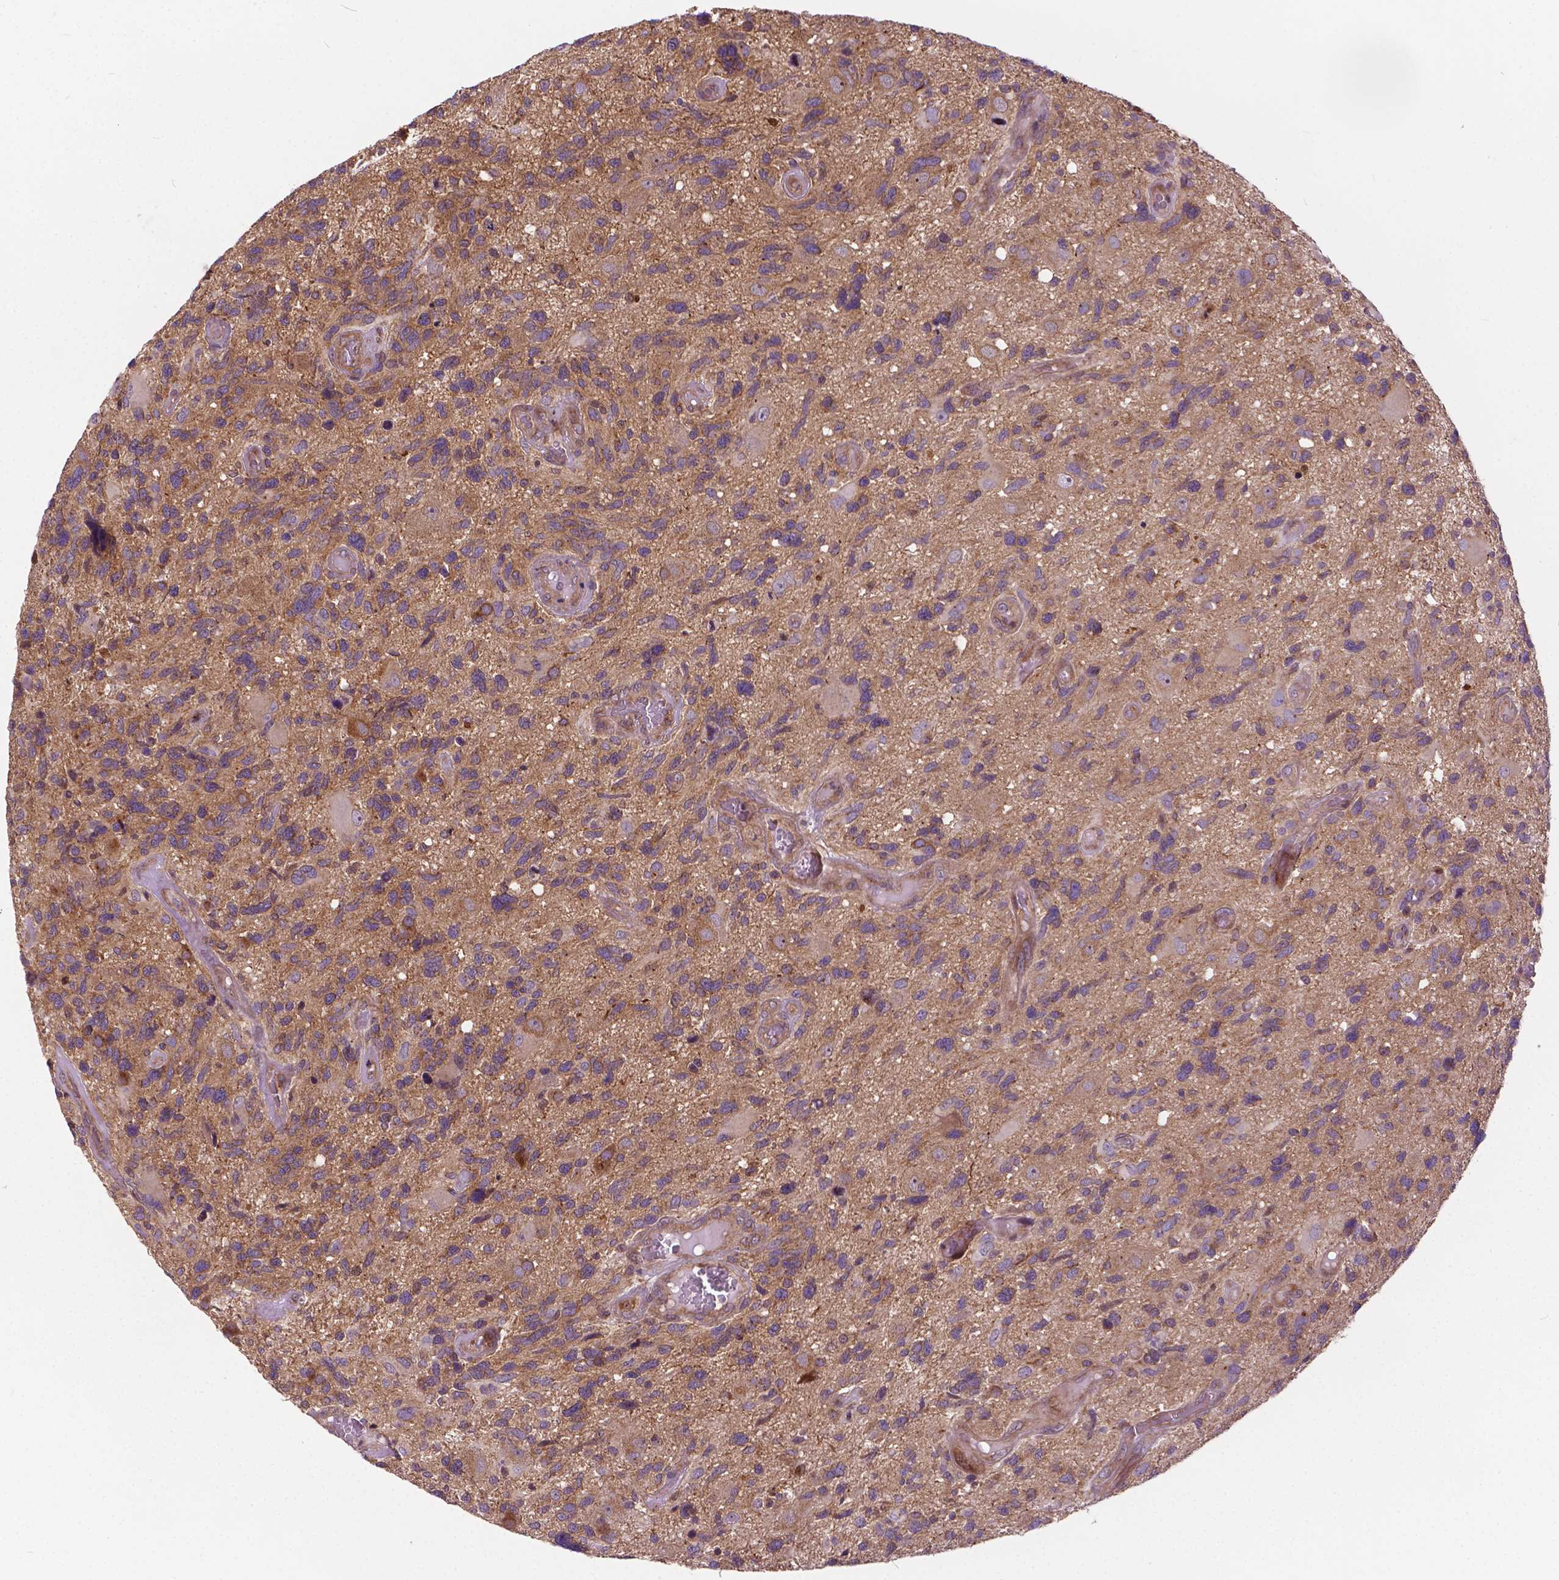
{"staining": {"intensity": "weak", "quantity": ">75%", "location": "cytoplasmic/membranous"}, "tissue": "glioma", "cell_type": "Tumor cells", "image_type": "cancer", "snomed": [{"axis": "morphology", "description": "Glioma, malignant, High grade"}, {"axis": "topography", "description": "Brain"}], "caption": "The photomicrograph displays immunohistochemical staining of glioma. There is weak cytoplasmic/membranous positivity is appreciated in approximately >75% of tumor cells.", "gene": "MZT1", "patient": {"sex": "male", "age": 49}}